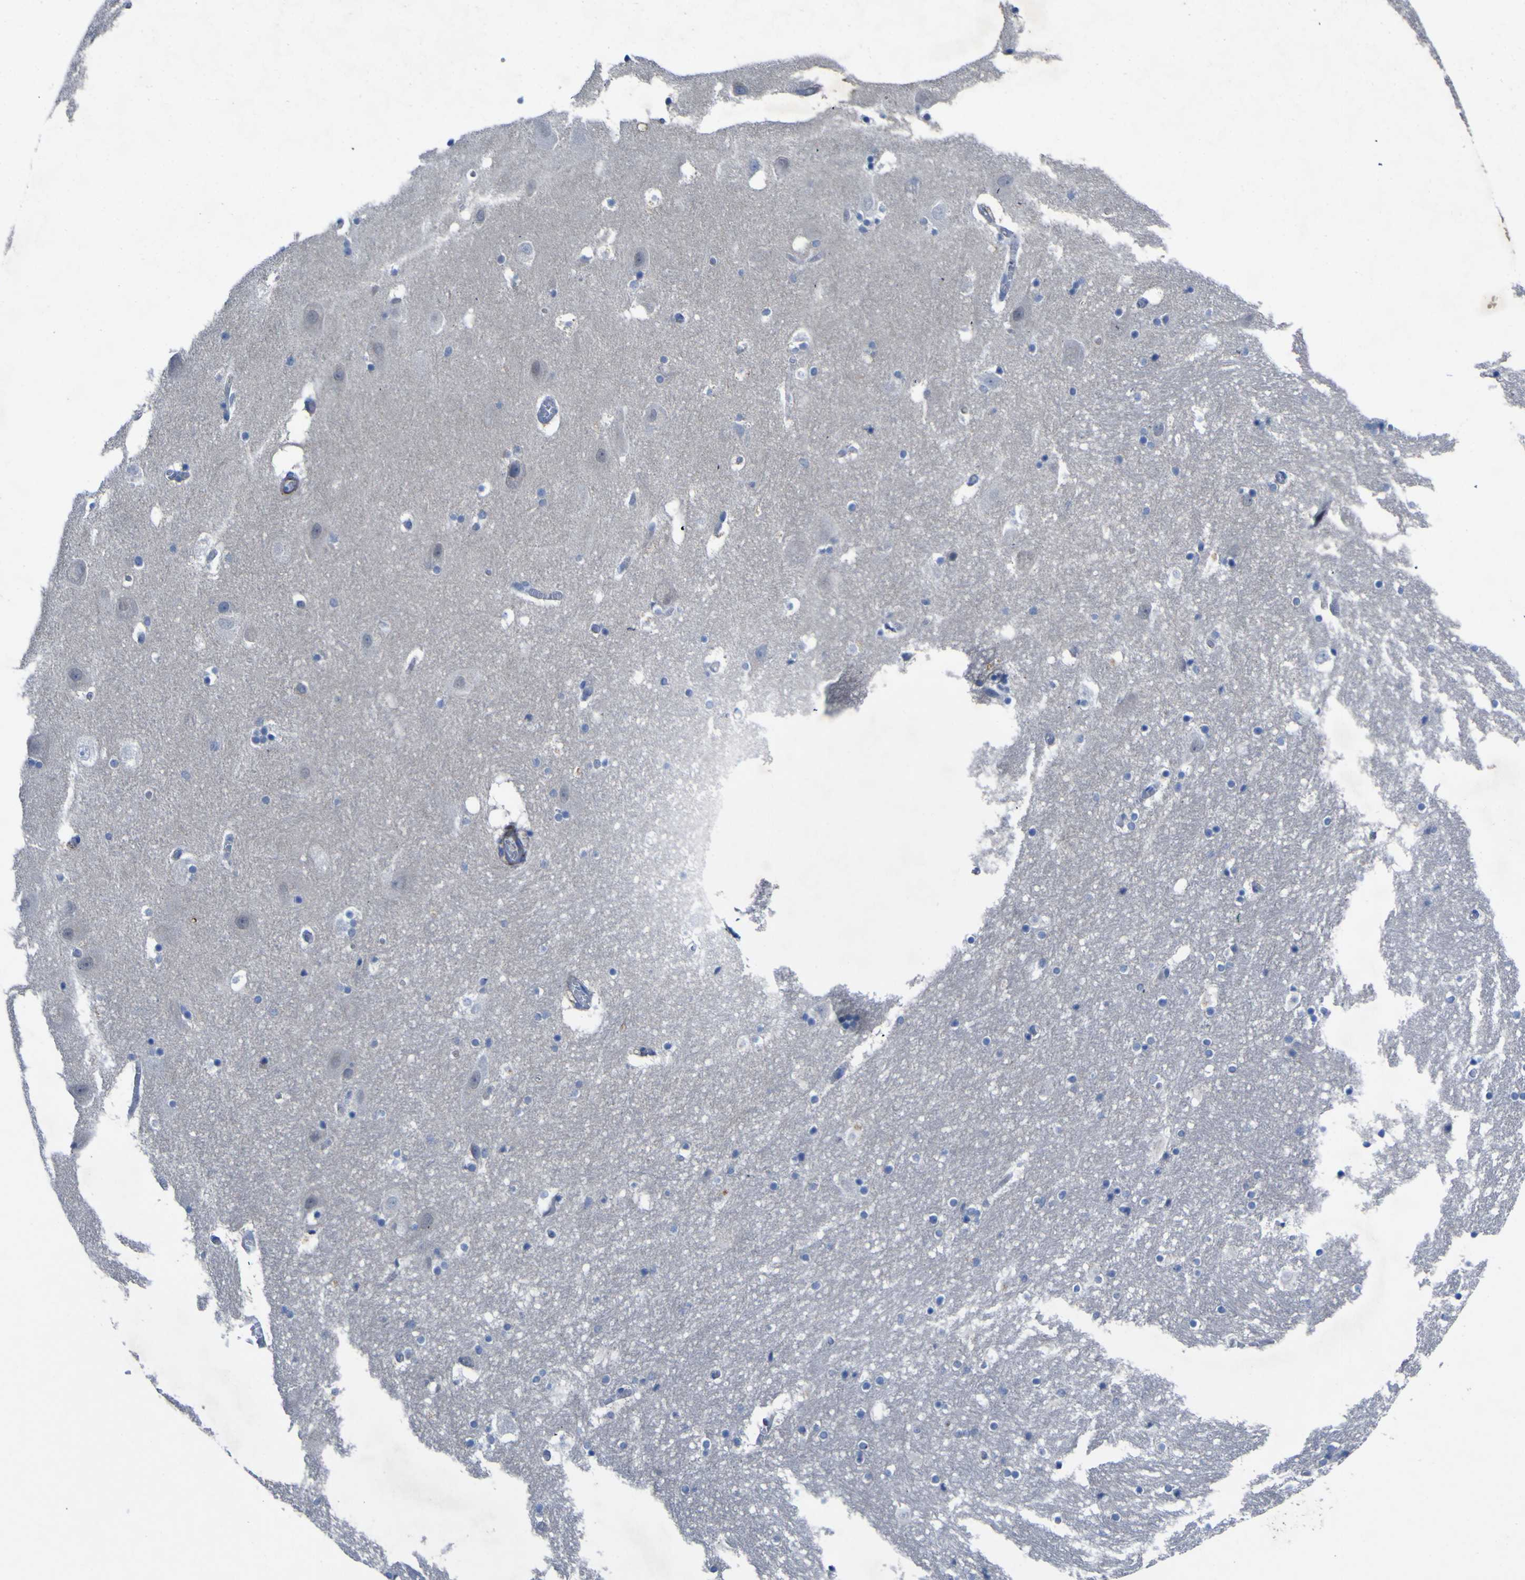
{"staining": {"intensity": "negative", "quantity": "none", "location": "none"}, "tissue": "hippocampus", "cell_type": "Glial cells", "image_type": "normal", "snomed": [{"axis": "morphology", "description": "Normal tissue, NOS"}, {"axis": "topography", "description": "Hippocampus"}], "caption": "High power microscopy histopathology image of an immunohistochemistry histopathology image of normal hippocampus, revealing no significant positivity in glial cells. Brightfield microscopy of IHC stained with DAB (brown) and hematoxylin (blue), captured at high magnification.", "gene": "AGO4", "patient": {"sex": "male", "age": 45}}